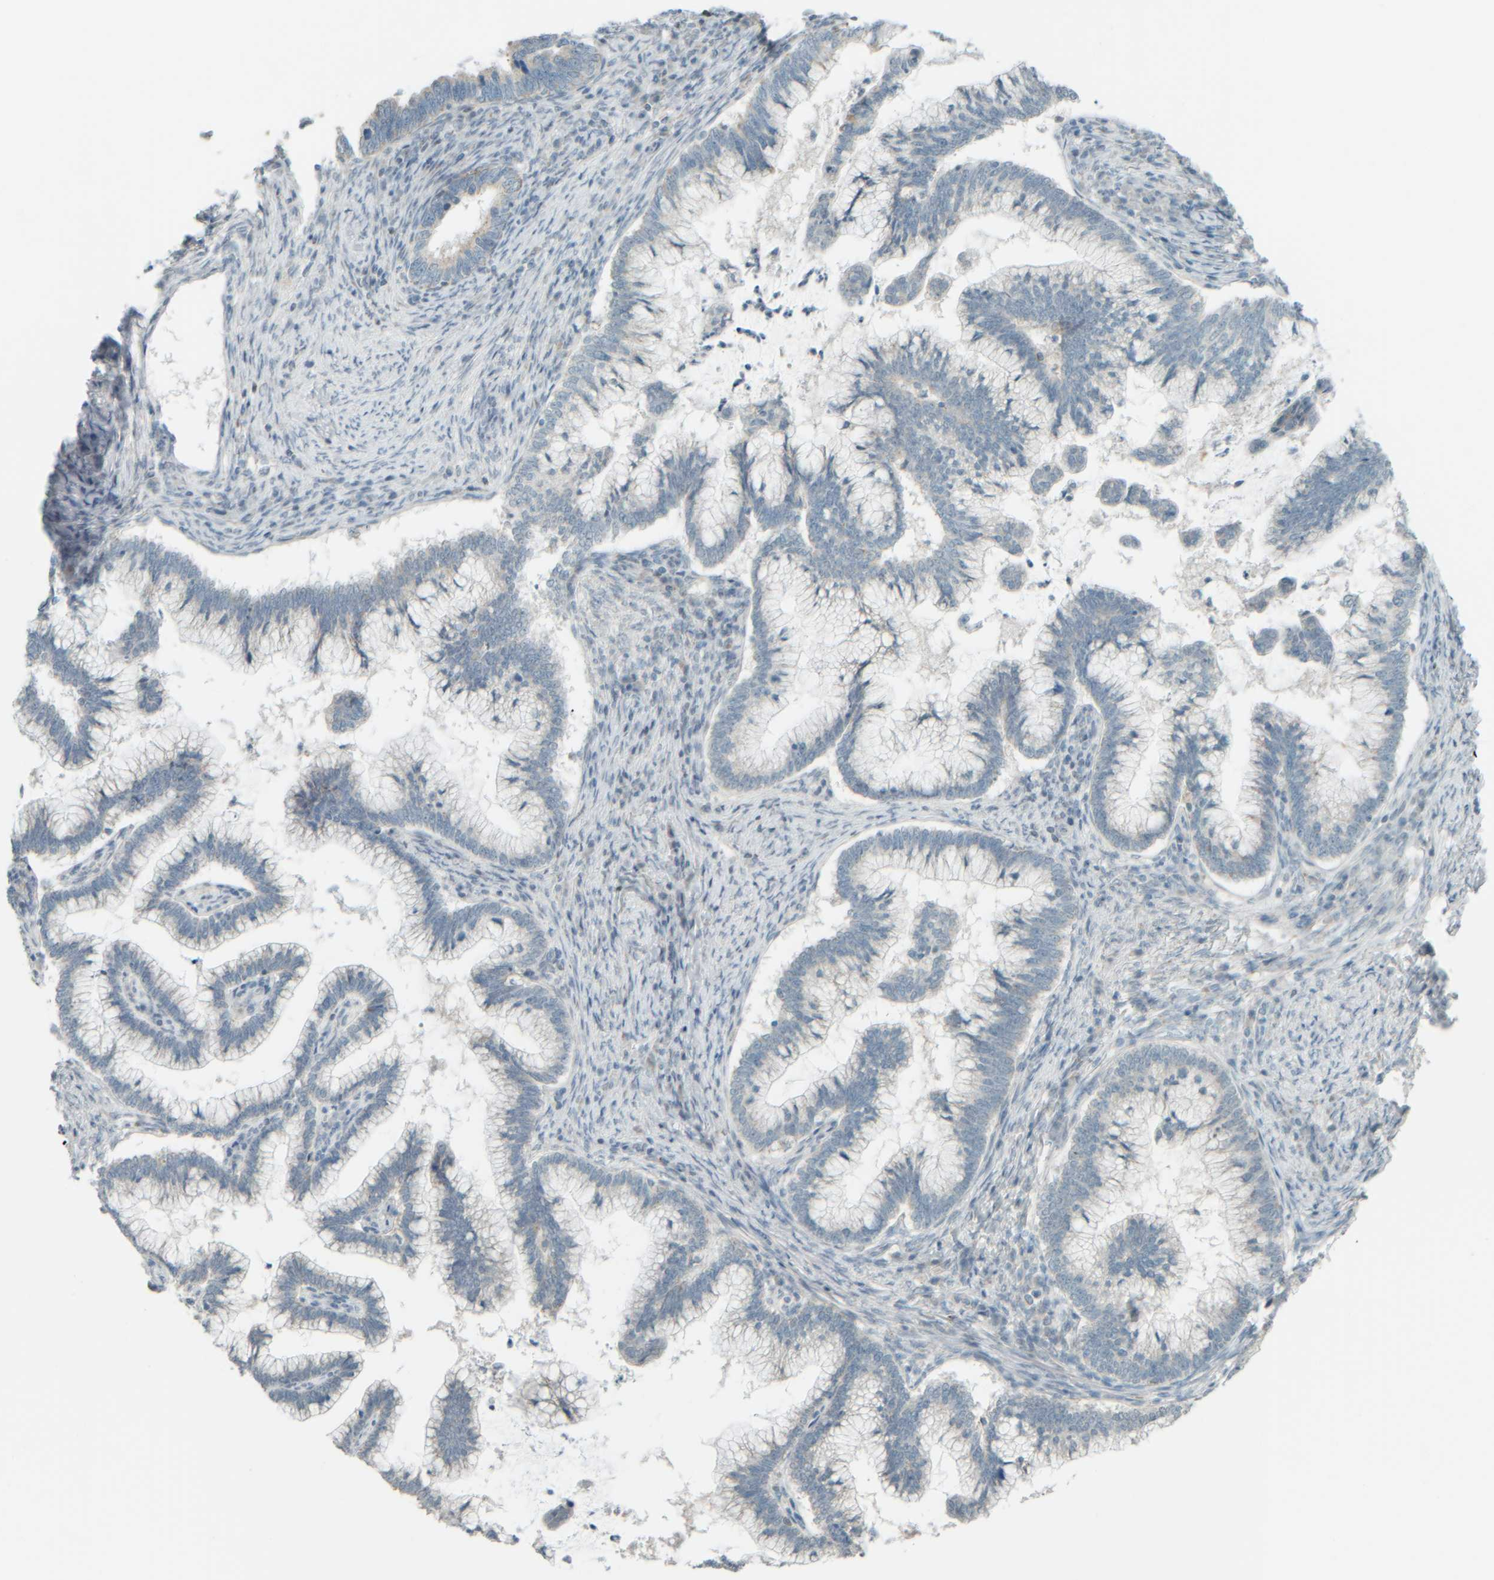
{"staining": {"intensity": "negative", "quantity": "none", "location": "none"}, "tissue": "cervical cancer", "cell_type": "Tumor cells", "image_type": "cancer", "snomed": [{"axis": "morphology", "description": "Adenocarcinoma, NOS"}, {"axis": "topography", "description": "Cervix"}], "caption": "The micrograph shows no significant staining in tumor cells of cervical adenocarcinoma.", "gene": "PTGES3L-AARSD1", "patient": {"sex": "female", "age": 36}}